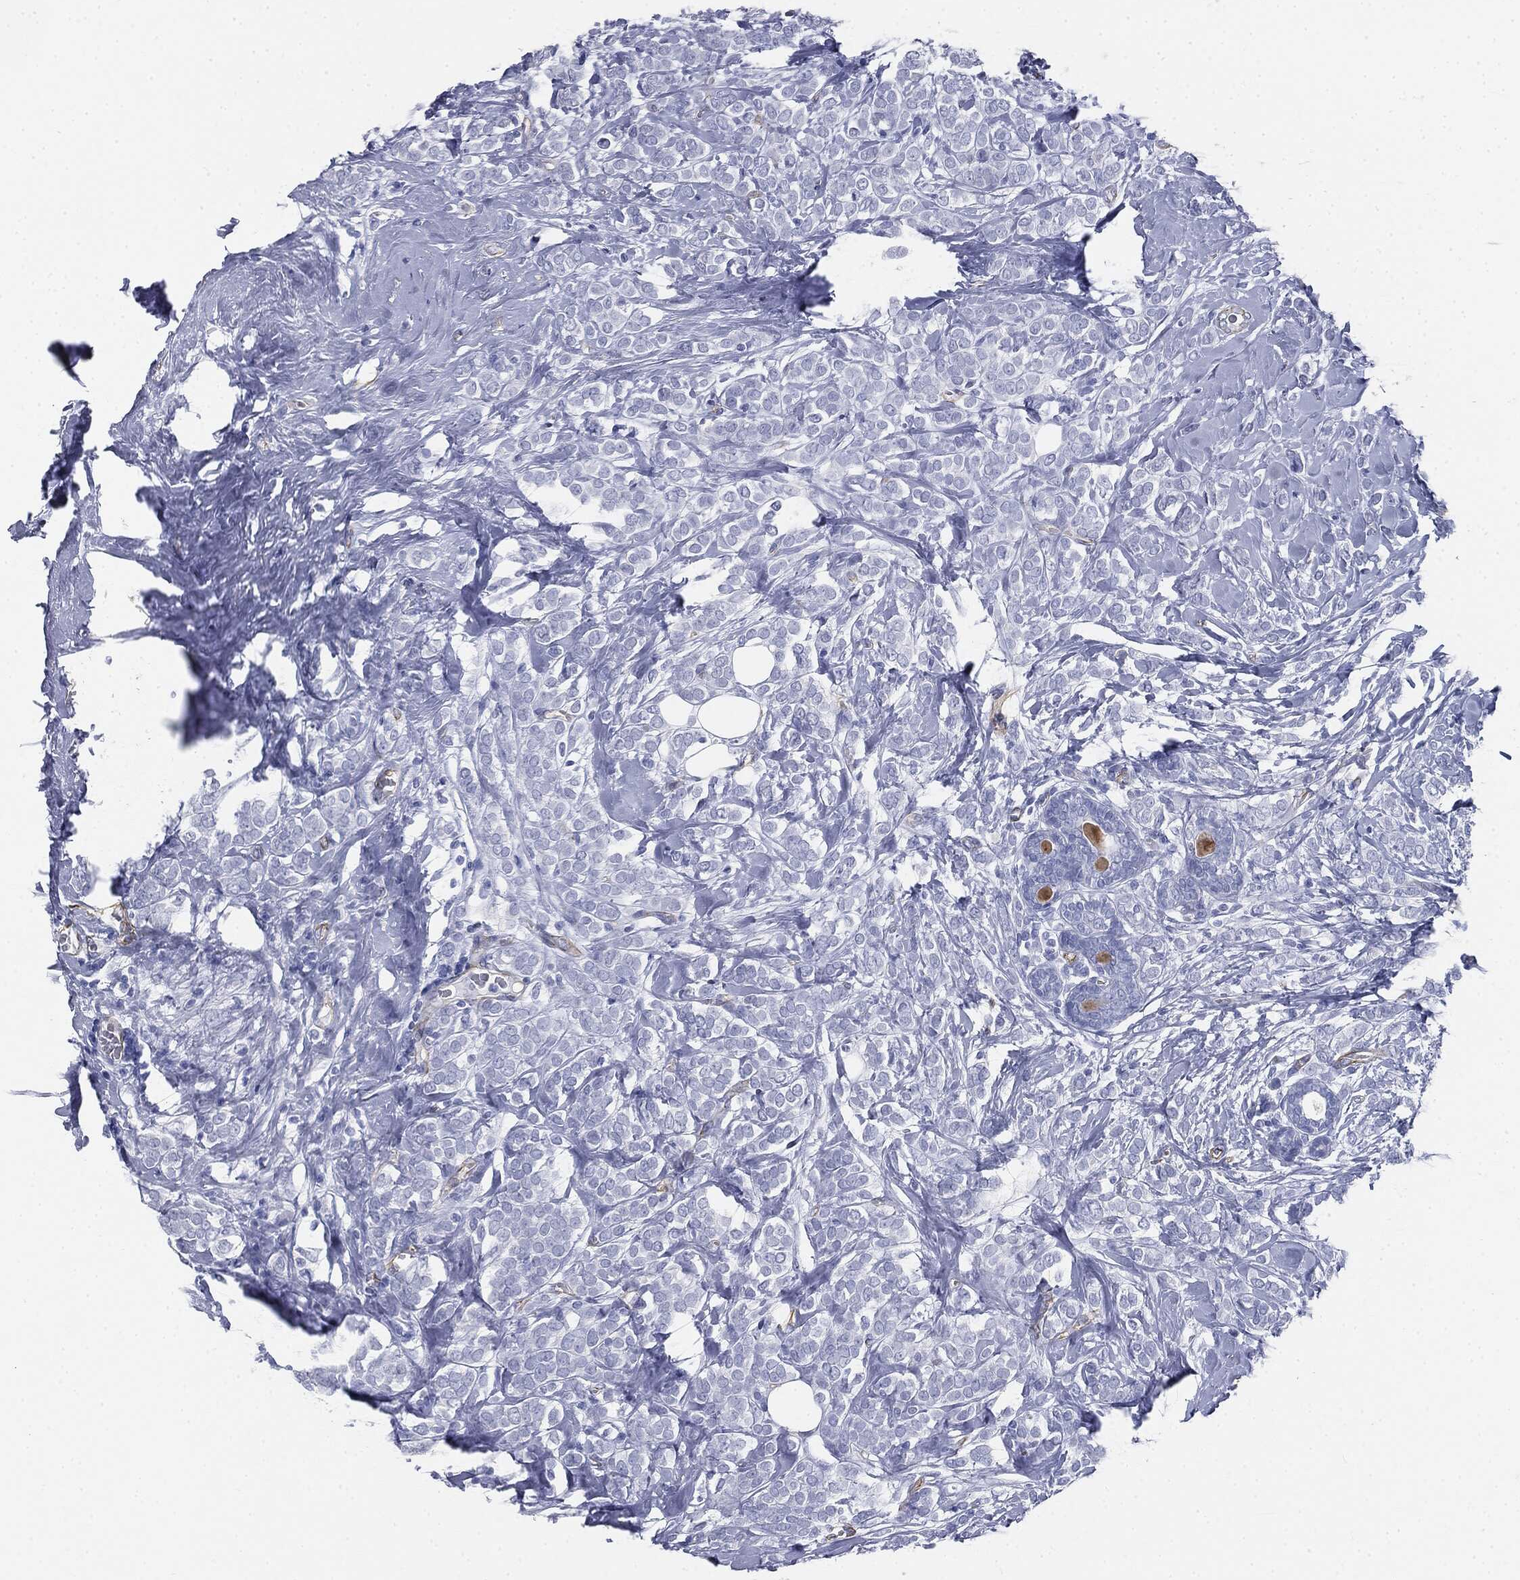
{"staining": {"intensity": "negative", "quantity": "none", "location": "none"}, "tissue": "breast cancer", "cell_type": "Tumor cells", "image_type": "cancer", "snomed": [{"axis": "morphology", "description": "Lobular carcinoma"}, {"axis": "topography", "description": "Breast"}], "caption": "Protein analysis of breast lobular carcinoma displays no significant positivity in tumor cells.", "gene": "MUC5AC", "patient": {"sex": "female", "age": 49}}